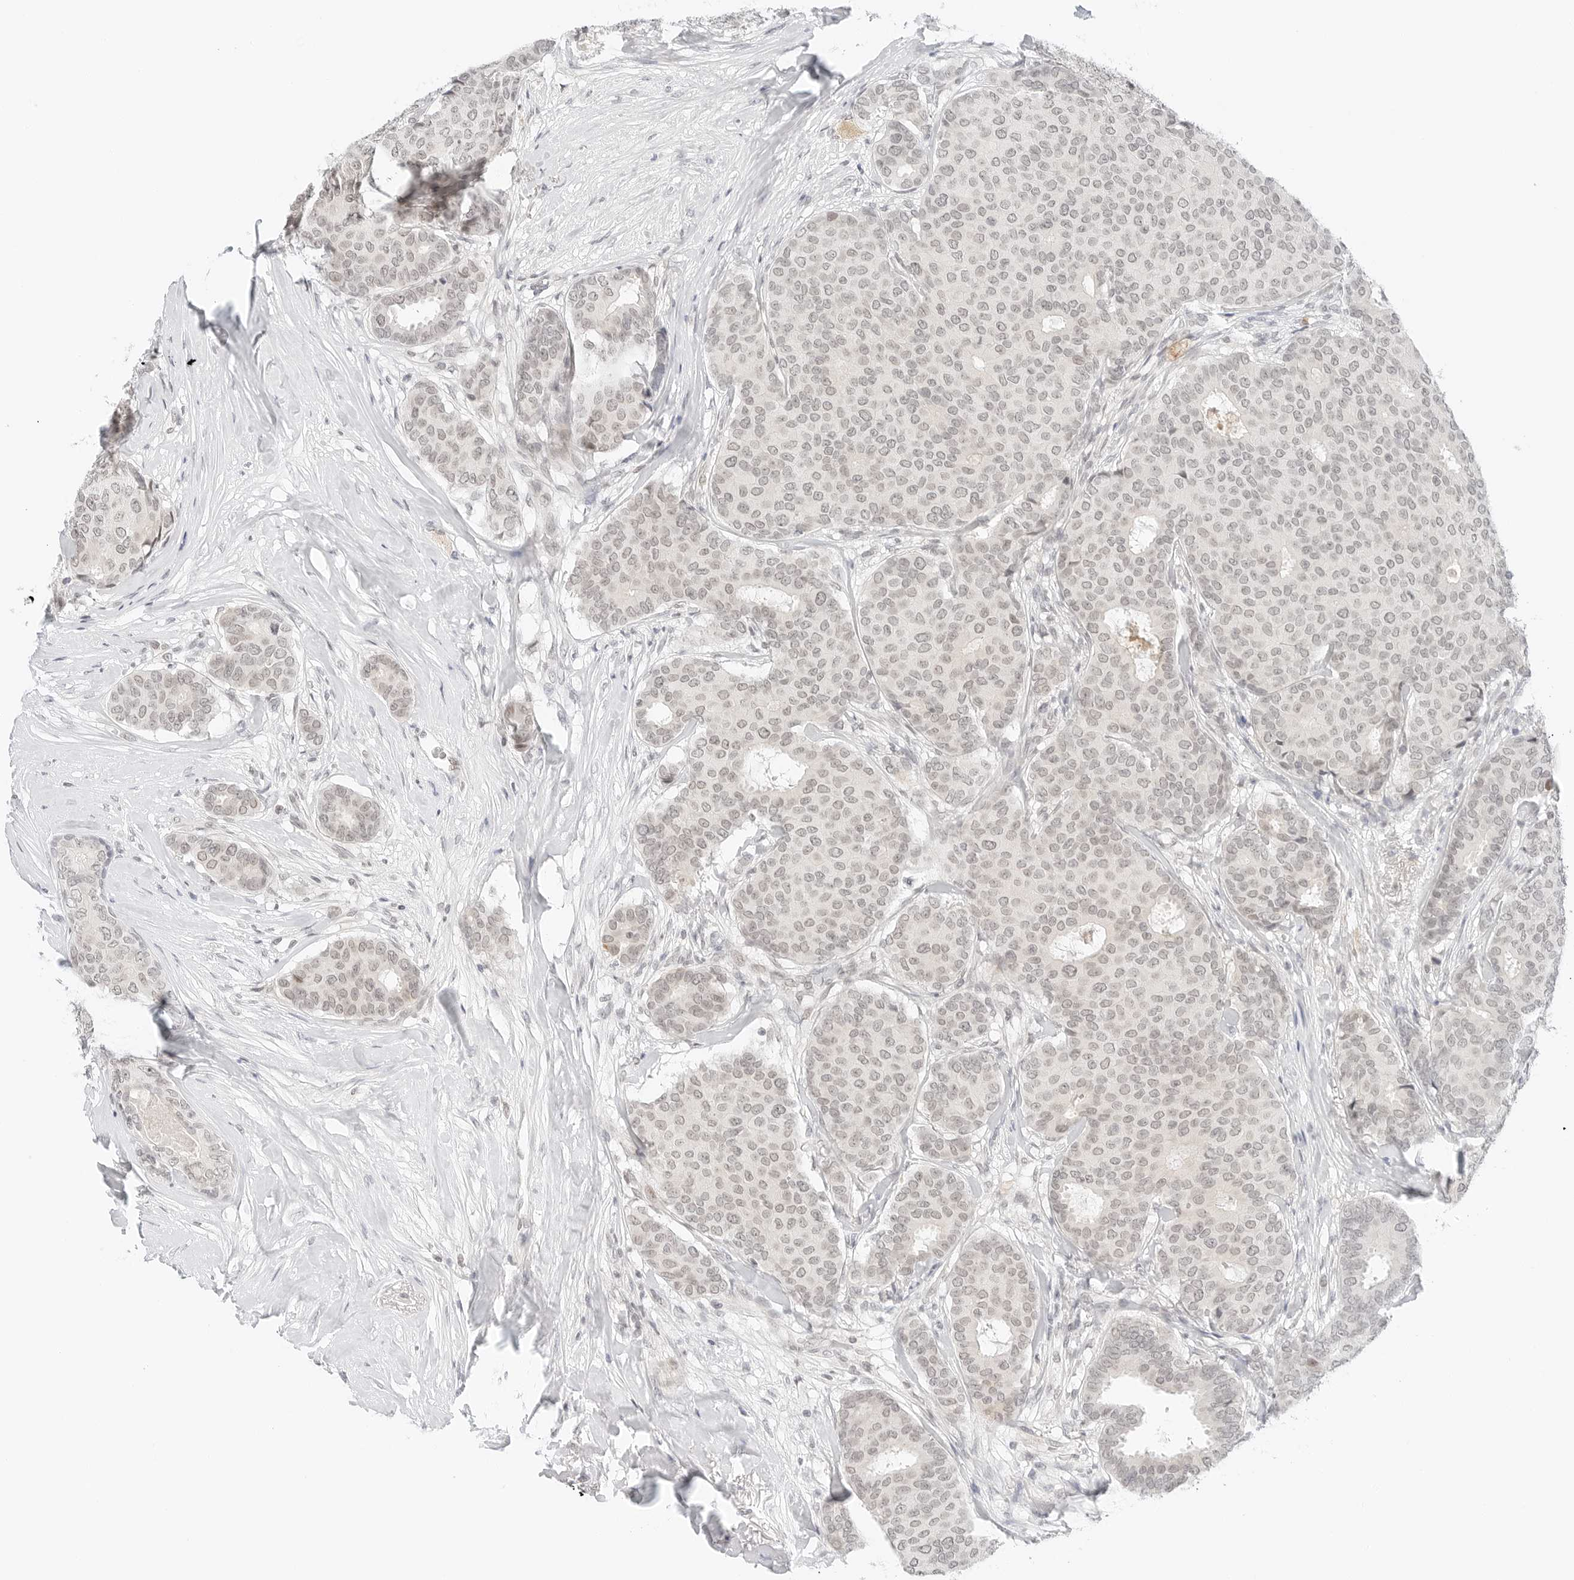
{"staining": {"intensity": "negative", "quantity": "none", "location": "none"}, "tissue": "breast cancer", "cell_type": "Tumor cells", "image_type": "cancer", "snomed": [{"axis": "morphology", "description": "Duct carcinoma"}, {"axis": "topography", "description": "Breast"}], "caption": "Tumor cells are negative for brown protein staining in breast cancer. (DAB (3,3'-diaminobenzidine) immunohistochemistry (IHC) with hematoxylin counter stain).", "gene": "NEO1", "patient": {"sex": "female", "age": 75}}